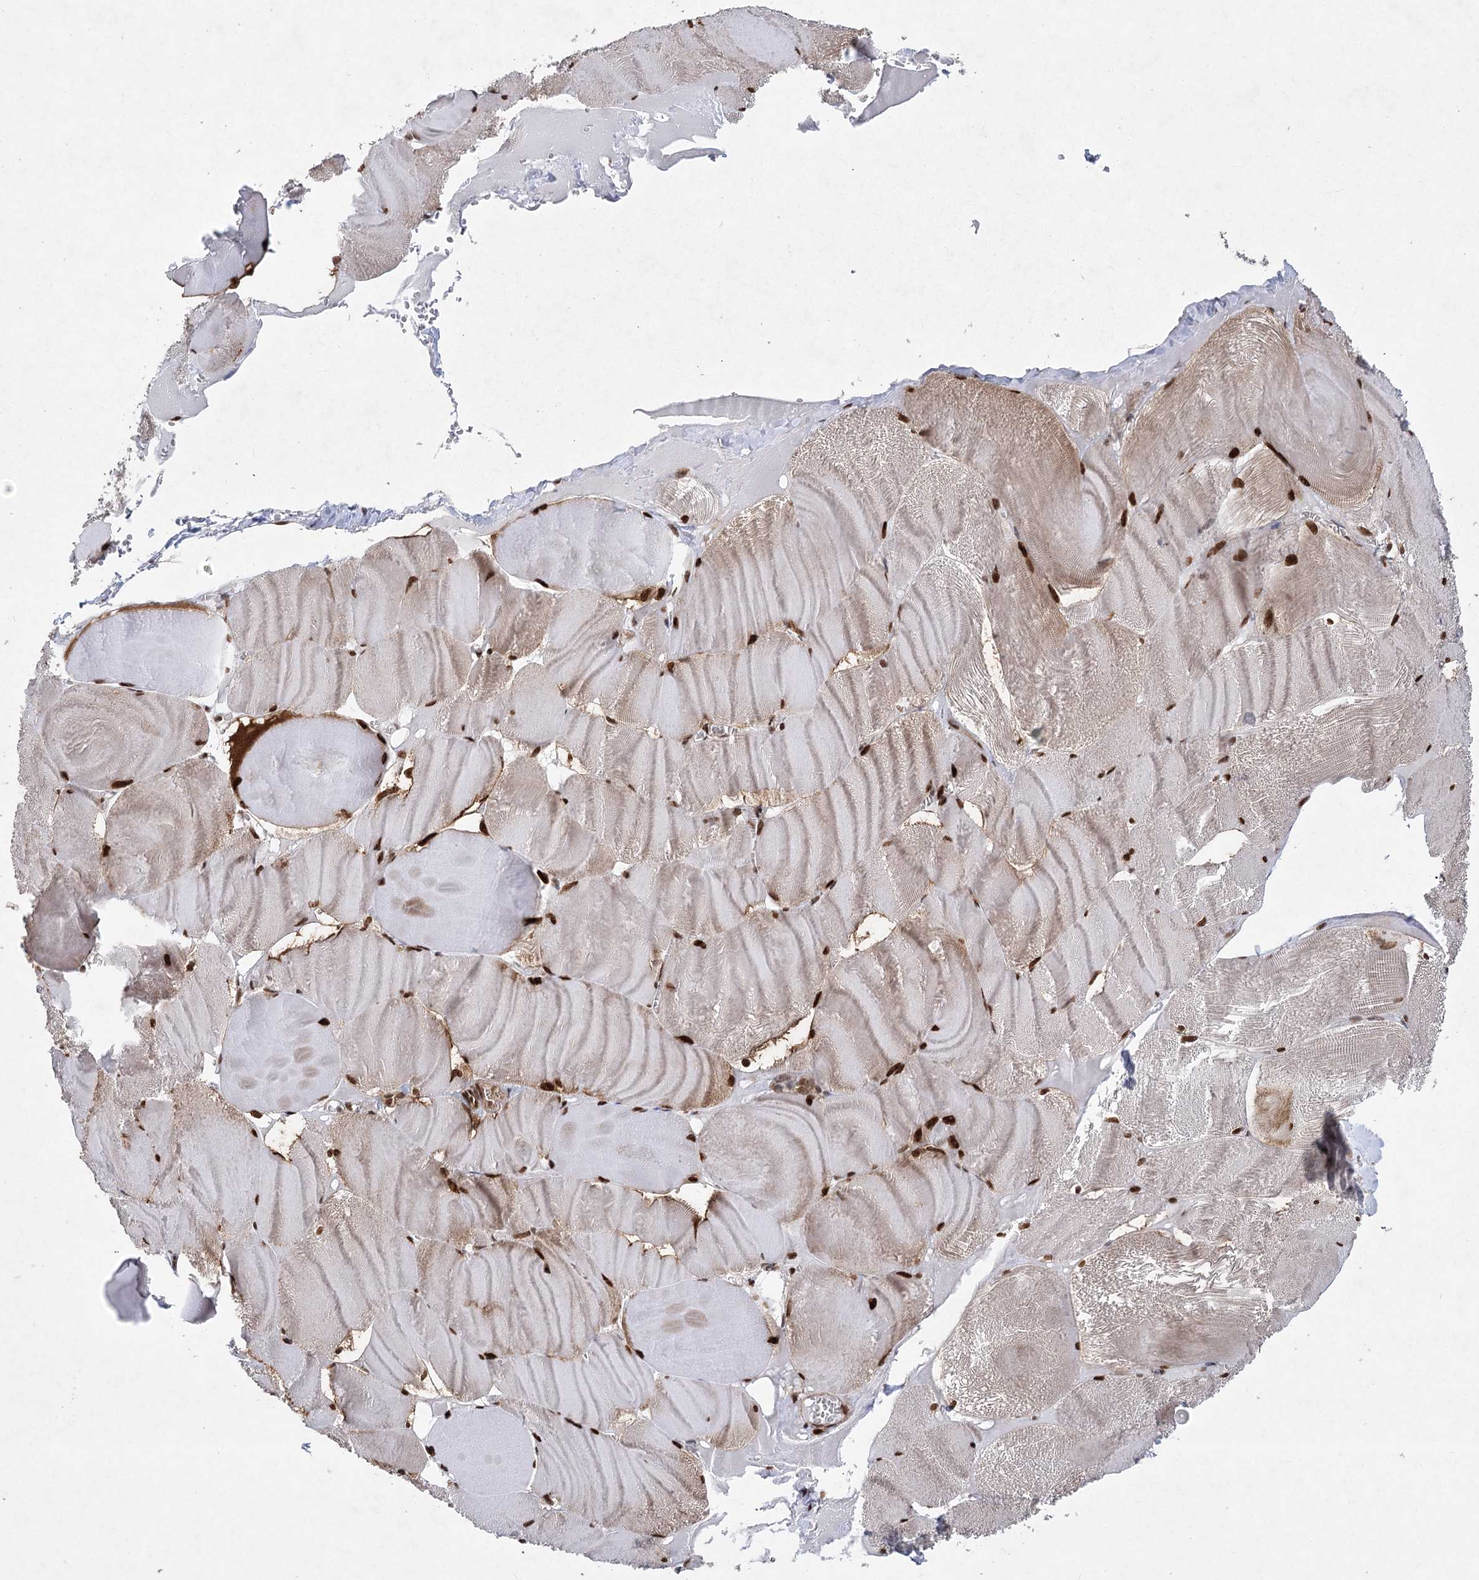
{"staining": {"intensity": "strong", "quantity": ">75%", "location": "nuclear"}, "tissue": "skeletal muscle", "cell_type": "Myocytes", "image_type": "normal", "snomed": [{"axis": "morphology", "description": "Normal tissue, NOS"}, {"axis": "morphology", "description": "Basal cell carcinoma"}, {"axis": "topography", "description": "Skeletal muscle"}], "caption": "Strong nuclear protein positivity is appreciated in approximately >75% of myocytes in skeletal muscle. Immunohistochemistry (ihc) stains the protein of interest in brown and the nuclei are stained blue.", "gene": "ZCCHC8", "patient": {"sex": "female", "age": 64}}